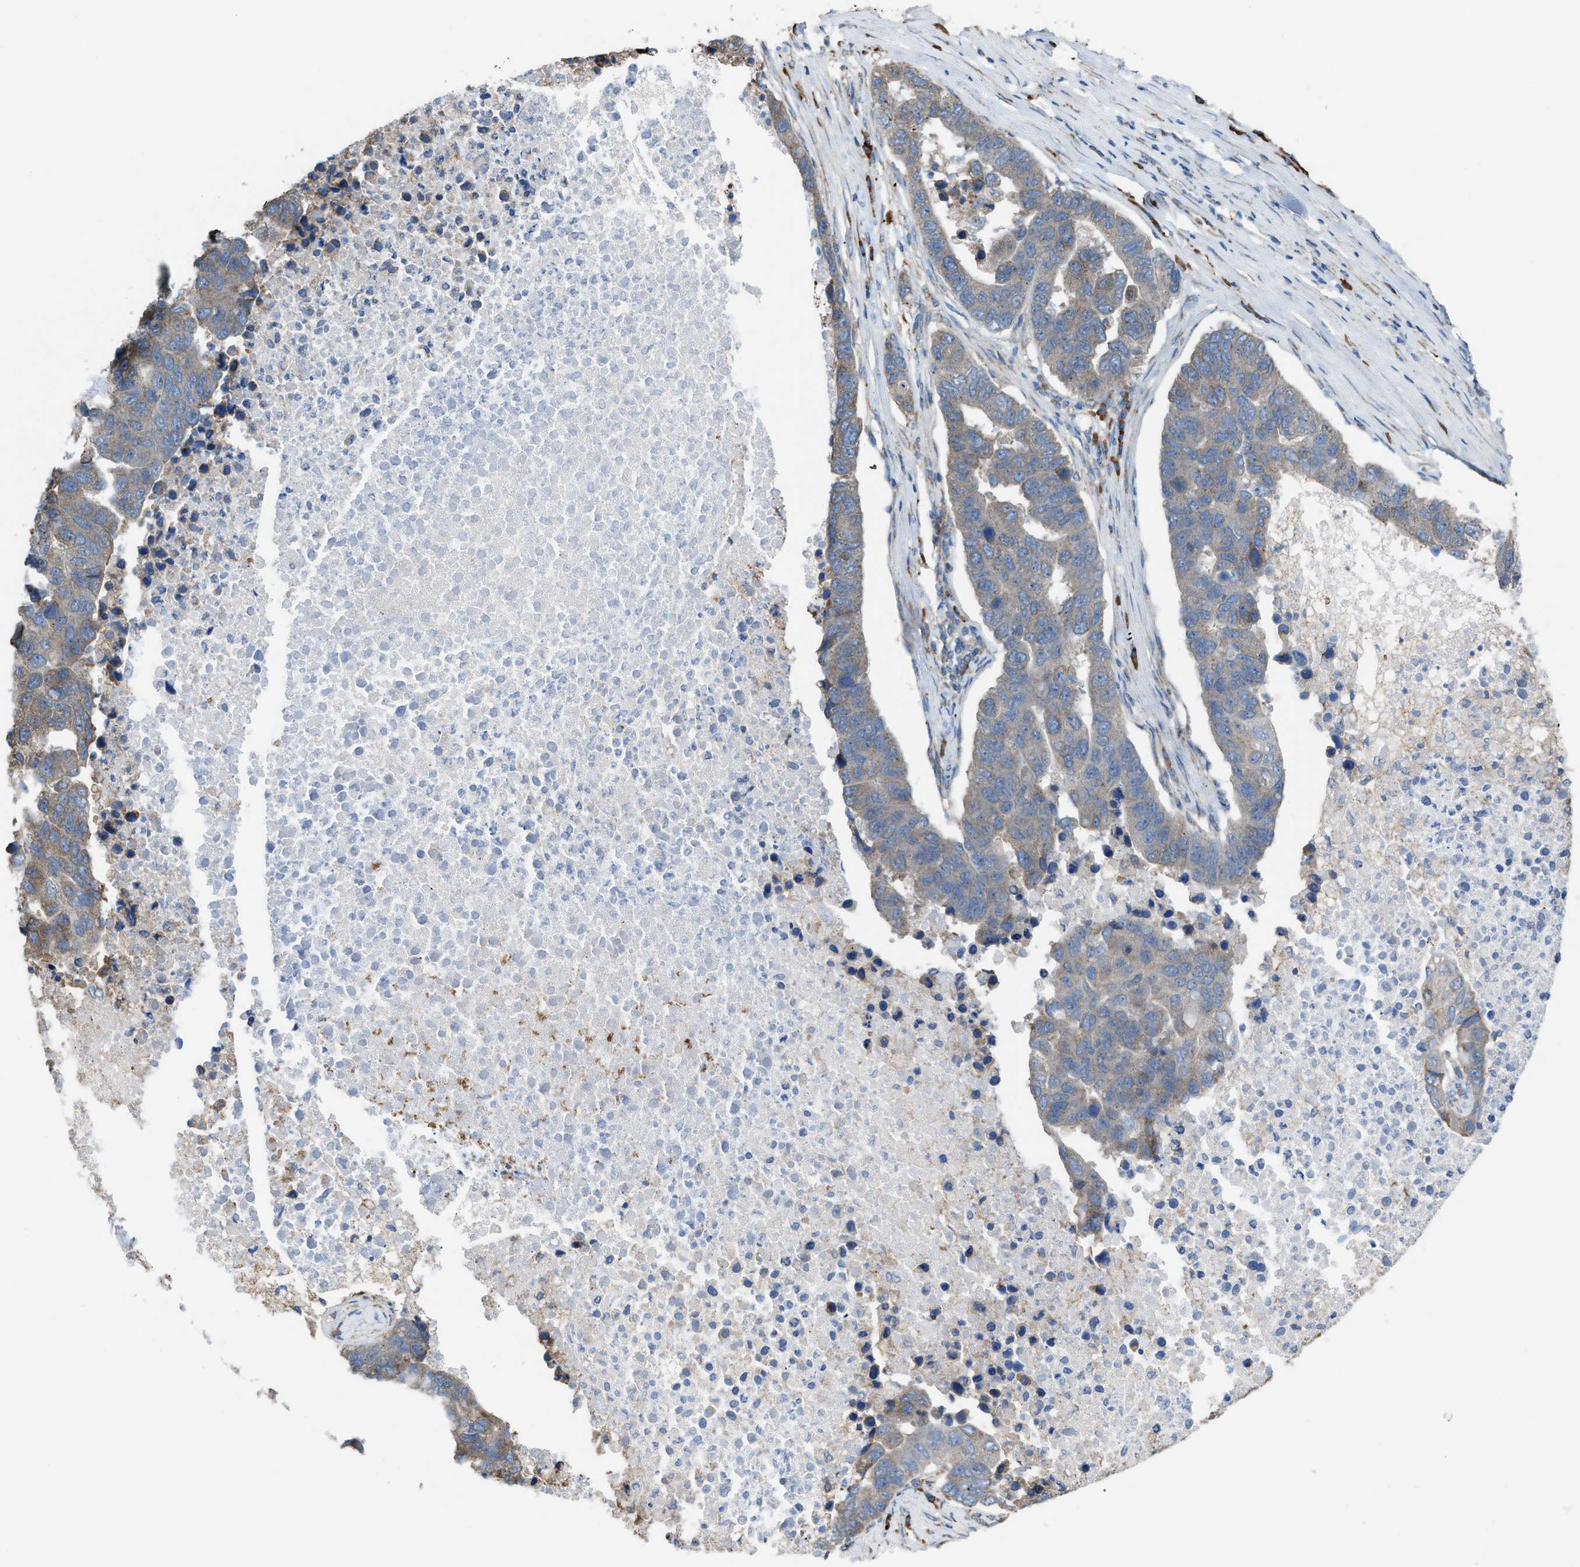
{"staining": {"intensity": "weak", "quantity": "25%-75%", "location": "cytoplasmic/membranous"}, "tissue": "pancreatic cancer", "cell_type": "Tumor cells", "image_type": "cancer", "snomed": [{"axis": "morphology", "description": "Adenocarcinoma, NOS"}, {"axis": "topography", "description": "Pancreas"}], "caption": "Pancreatic adenocarcinoma stained with a protein marker reveals weak staining in tumor cells.", "gene": "PLAA", "patient": {"sex": "female", "age": 61}}